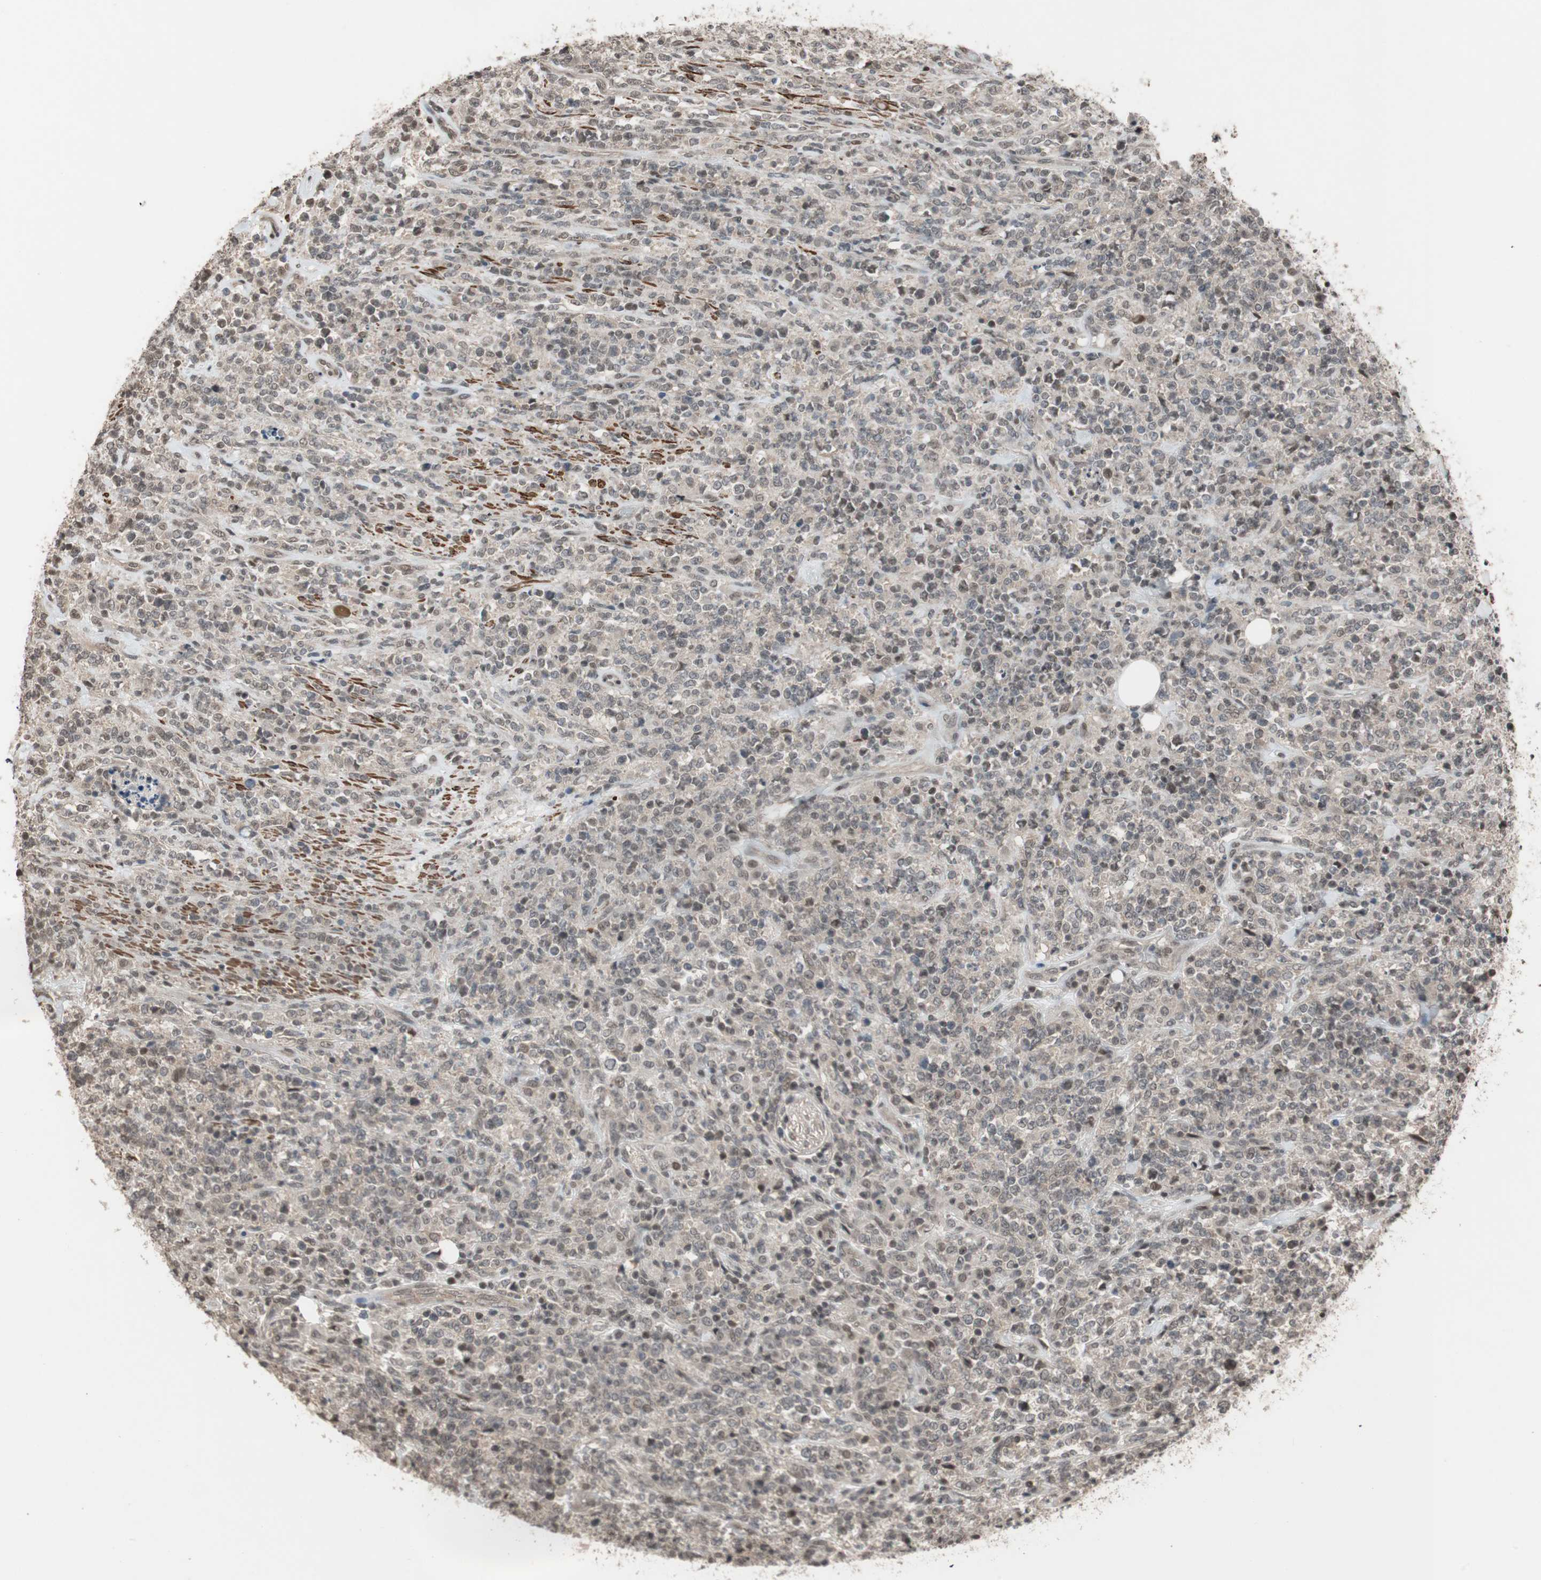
{"staining": {"intensity": "weak", "quantity": "<25%", "location": "nuclear"}, "tissue": "lymphoma", "cell_type": "Tumor cells", "image_type": "cancer", "snomed": [{"axis": "morphology", "description": "Malignant lymphoma, non-Hodgkin's type, High grade"}, {"axis": "topography", "description": "Soft tissue"}], "caption": "Micrograph shows no significant protein staining in tumor cells of high-grade malignant lymphoma, non-Hodgkin's type. Brightfield microscopy of immunohistochemistry (IHC) stained with DAB (3,3'-diaminobenzidine) (brown) and hematoxylin (blue), captured at high magnification.", "gene": "DRAP1", "patient": {"sex": "male", "age": 18}}